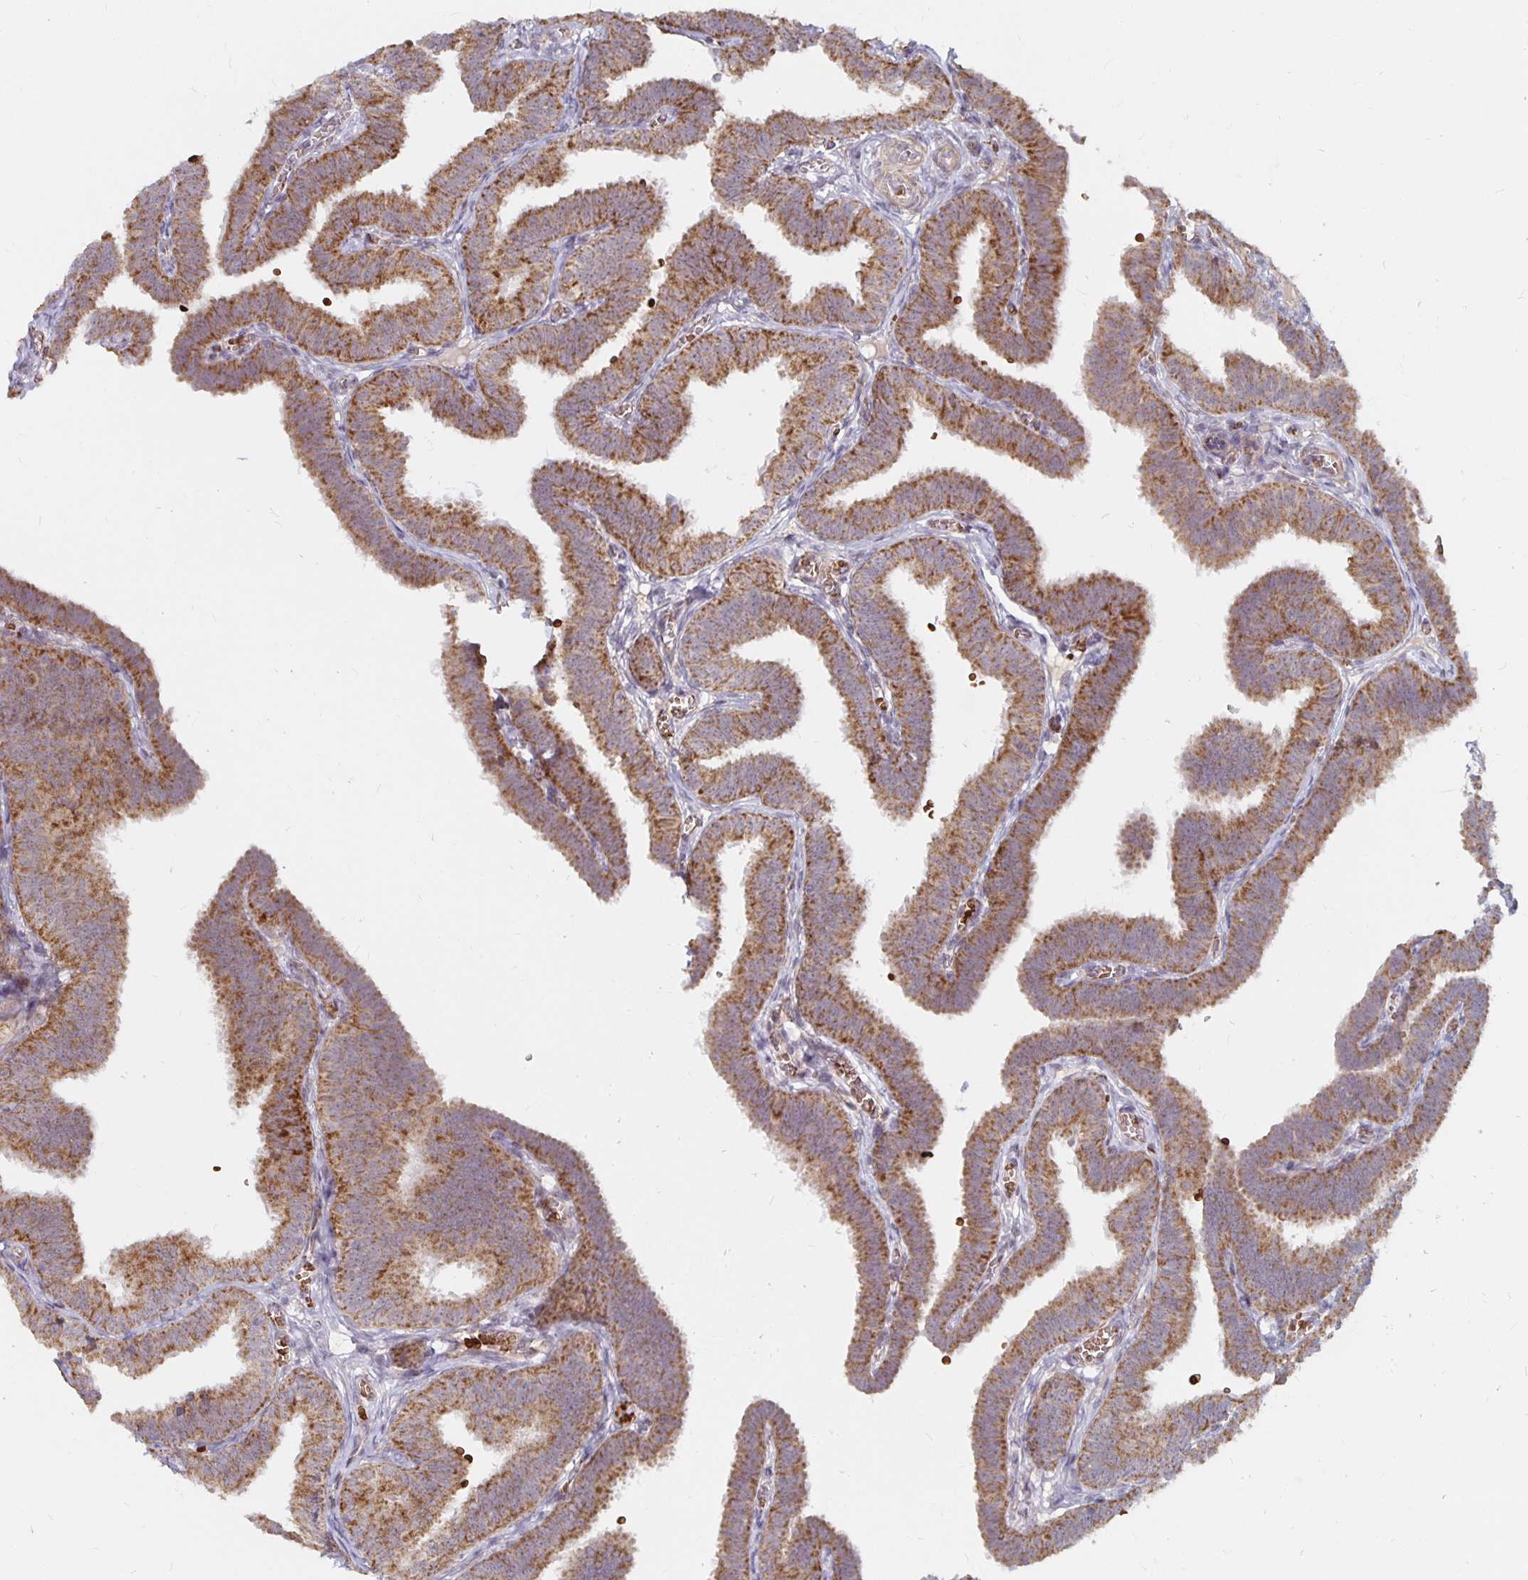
{"staining": {"intensity": "strong", "quantity": ">75%", "location": "cytoplasmic/membranous"}, "tissue": "fallopian tube", "cell_type": "Glandular cells", "image_type": "normal", "snomed": [{"axis": "morphology", "description": "Normal tissue, NOS"}, {"axis": "topography", "description": "Fallopian tube"}], "caption": "Immunohistochemistry of unremarkable human fallopian tube reveals high levels of strong cytoplasmic/membranous expression in approximately >75% of glandular cells.", "gene": "MRPL28", "patient": {"sex": "female", "age": 25}}